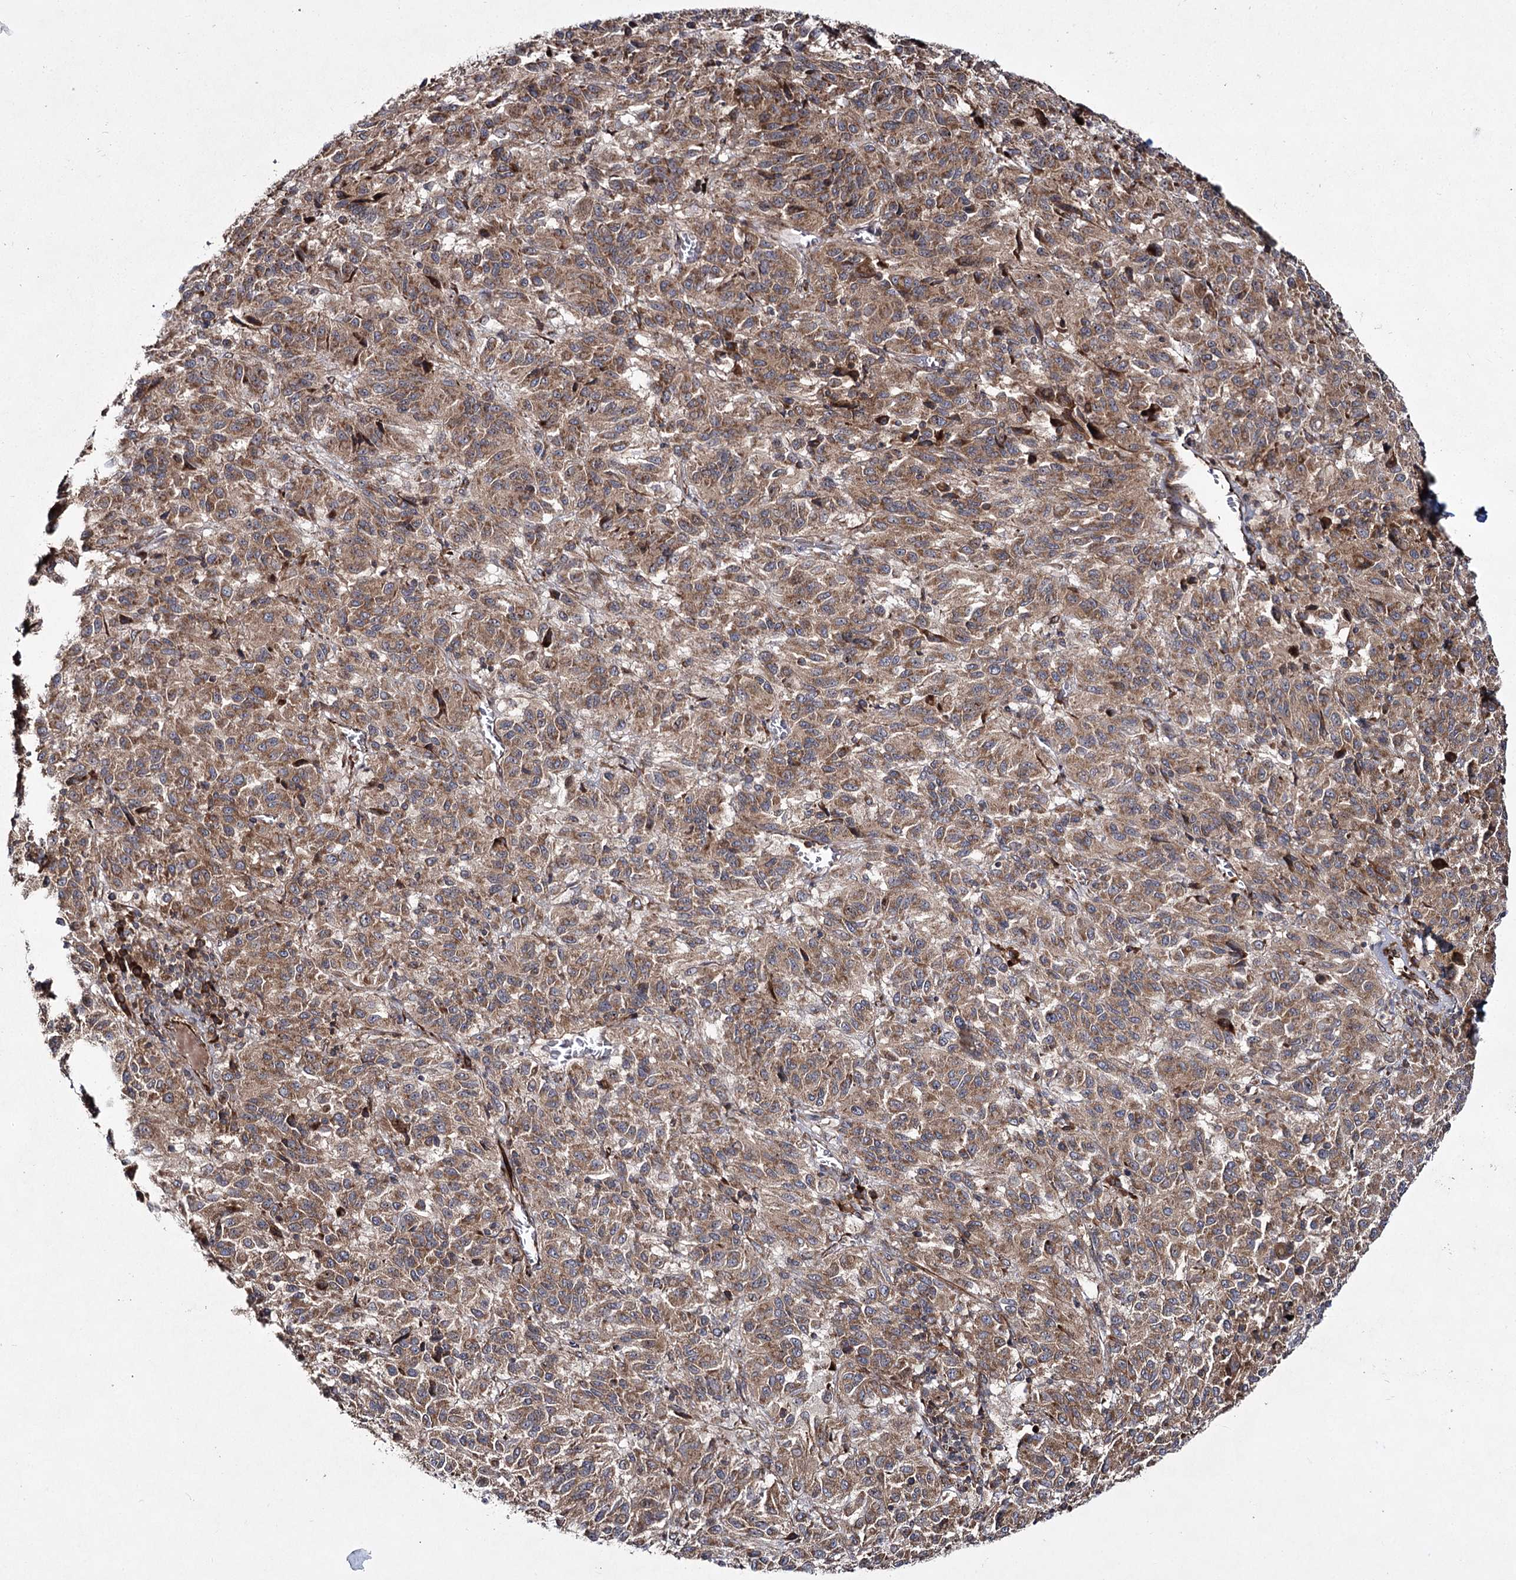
{"staining": {"intensity": "moderate", "quantity": ">75%", "location": "cytoplasmic/membranous"}, "tissue": "melanoma", "cell_type": "Tumor cells", "image_type": "cancer", "snomed": [{"axis": "morphology", "description": "Malignant melanoma, Metastatic site"}, {"axis": "topography", "description": "Lung"}], "caption": "Immunohistochemical staining of human melanoma exhibits medium levels of moderate cytoplasmic/membranous positivity in approximately >75% of tumor cells. (Stains: DAB in brown, nuclei in blue, Microscopy: brightfield microscopy at high magnification).", "gene": "HECTD2", "patient": {"sex": "male", "age": 64}}